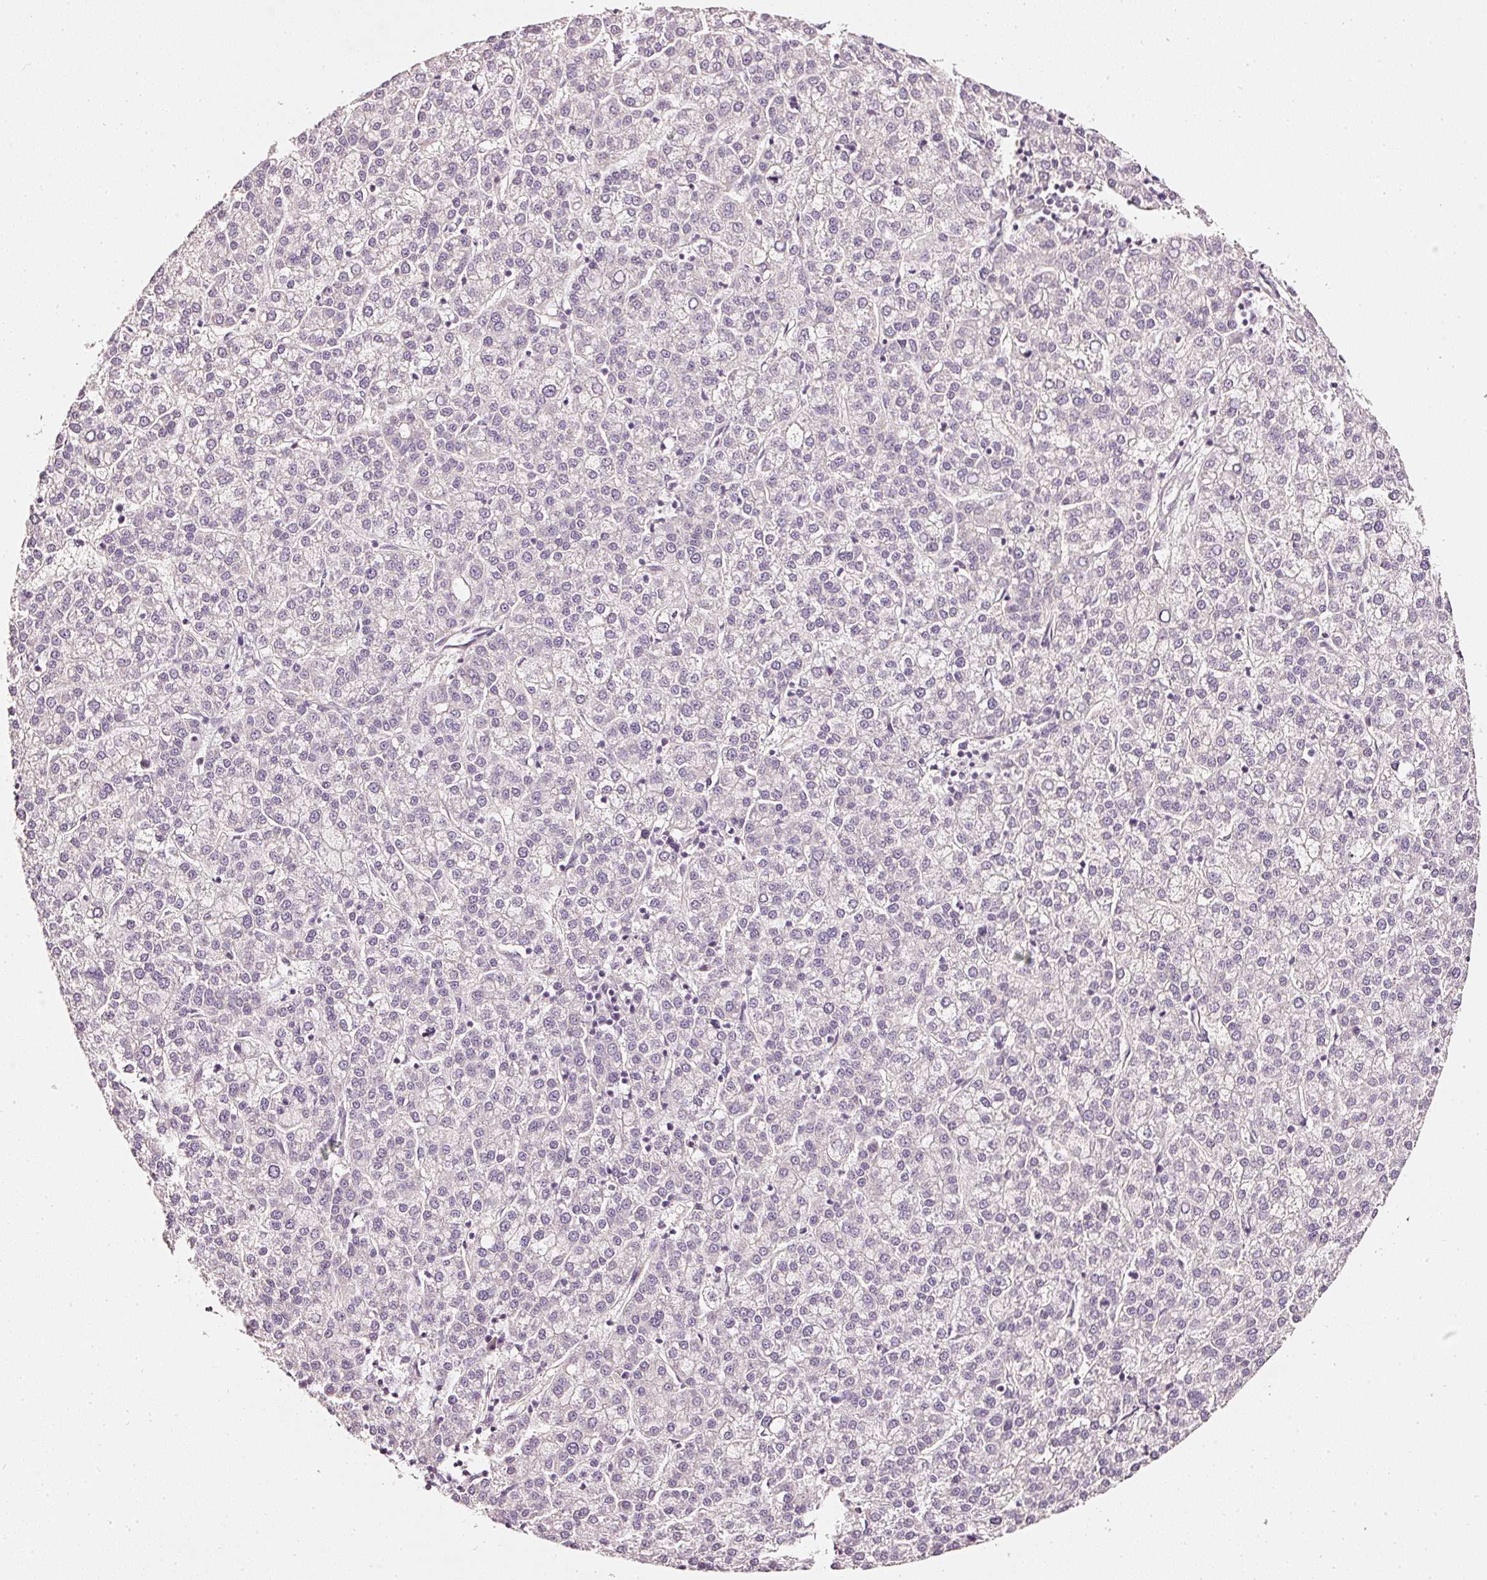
{"staining": {"intensity": "negative", "quantity": "none", "location": "none"}, "tissue": "liver cancer", "cell_type": "Tumor cells", "image_type": "cancer", "snomed": [{"axis": "morphology", "description": "Carcinoma, Hepatocellular, NOS"}, {"axis": "topography", "description": "Liver"}], "caption": "Tumor cells show no significant protein positivity in liver cancer. Nuclei are stained in blue.", "gene": "CNP", "patient": {"sex": "female", "age": 58}}